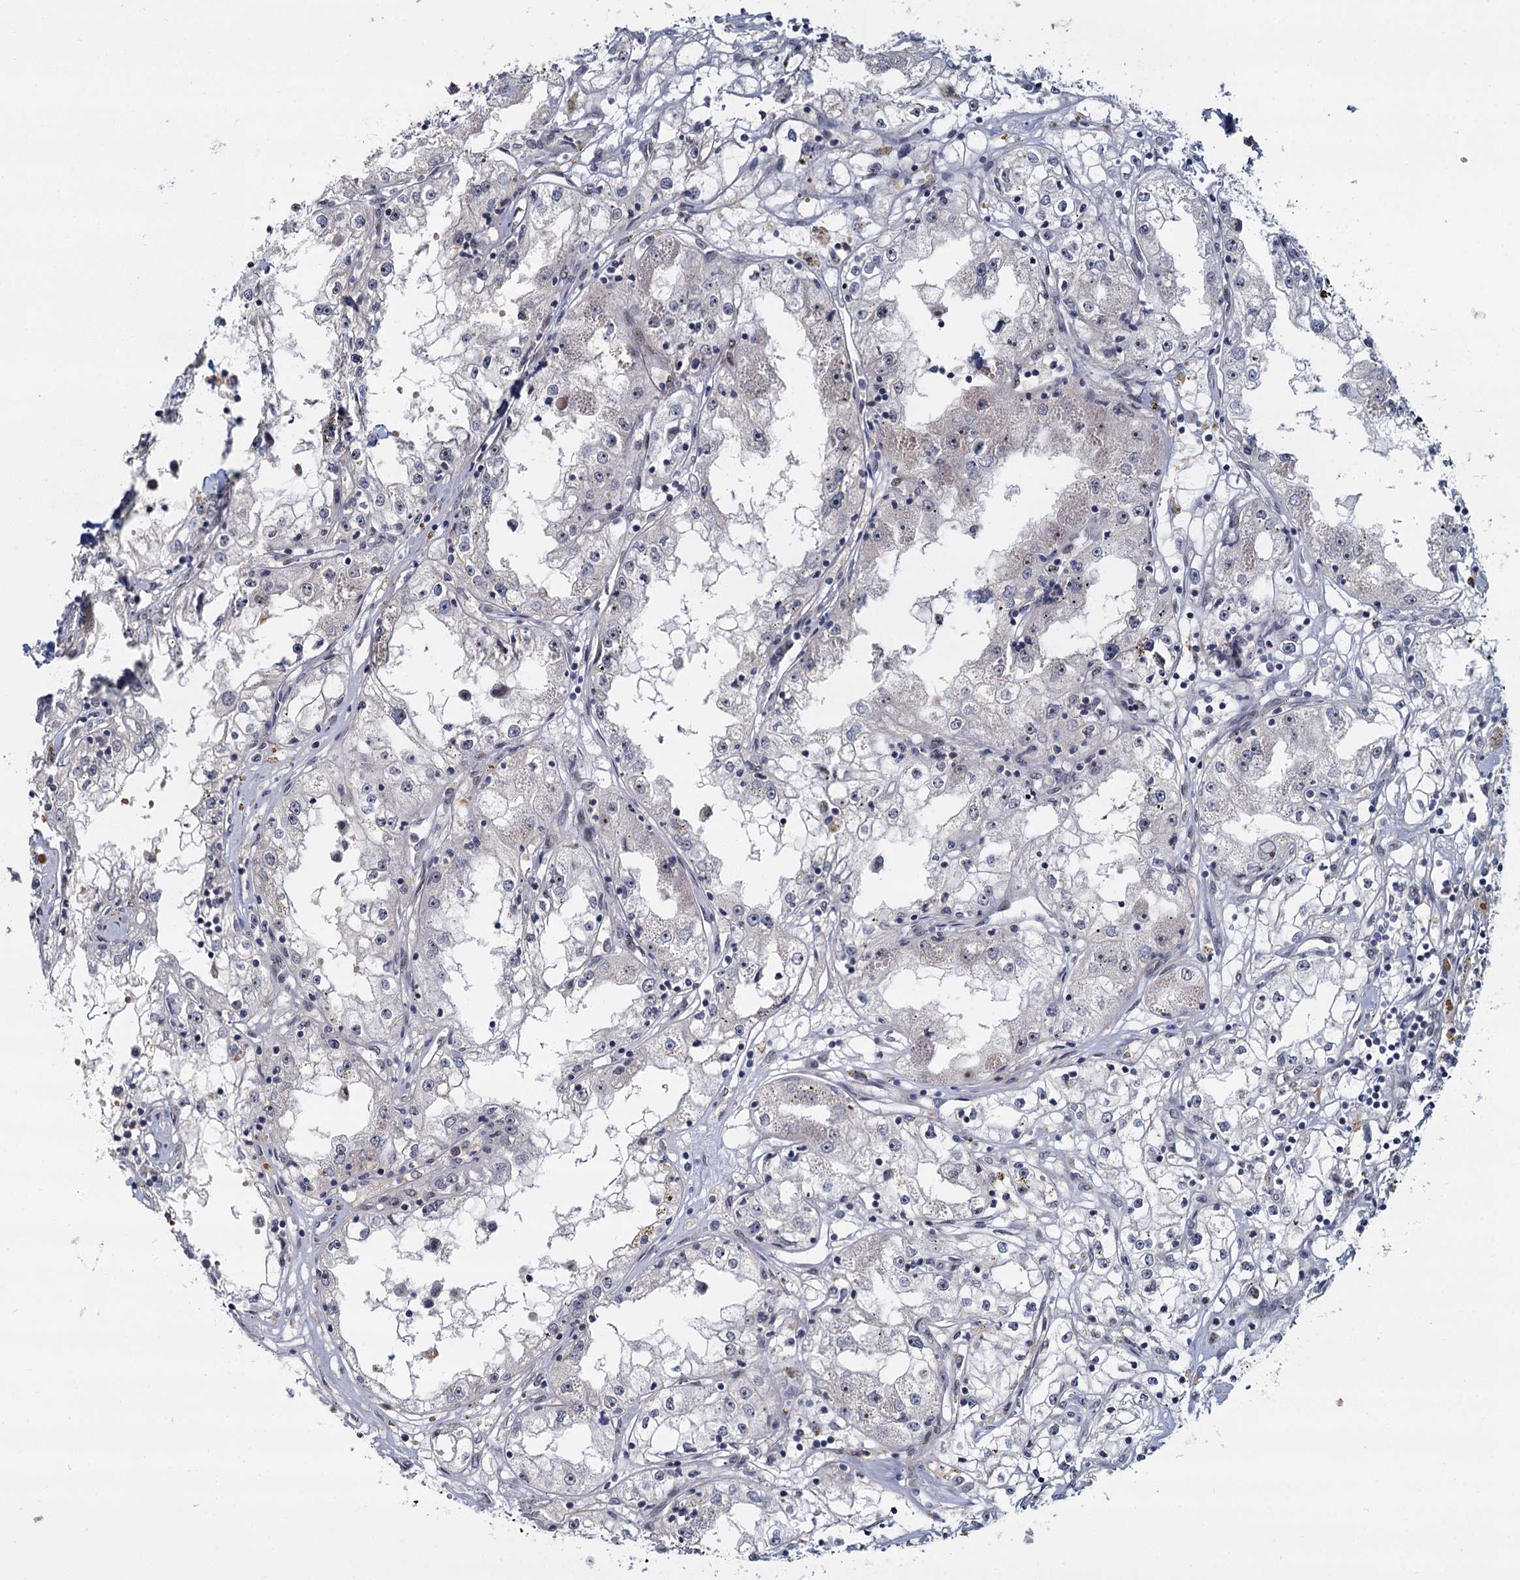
{"staining": {"intensity": "negative", "quantity": "none", "location": "none"}, "tissue": "renal cancer", "cell_type": "Tumor cells", "image_type": "cancer", "snomed": [{"axis": "morphology", "description": "Adenocarcinoma, NOS"}, {"axis": "topography", "description": "Kidney"}], "caption": "Immunohistochemistry of renal adenocarcinoma demonstrates no staining in tumor cells. Brightfield microscopy of IHC stained with DAB (brown) and hematoxylin (blue), captured at high magnification.", "gene": "RPRD1A", "patient": {"sex": "male", "age": 56}}